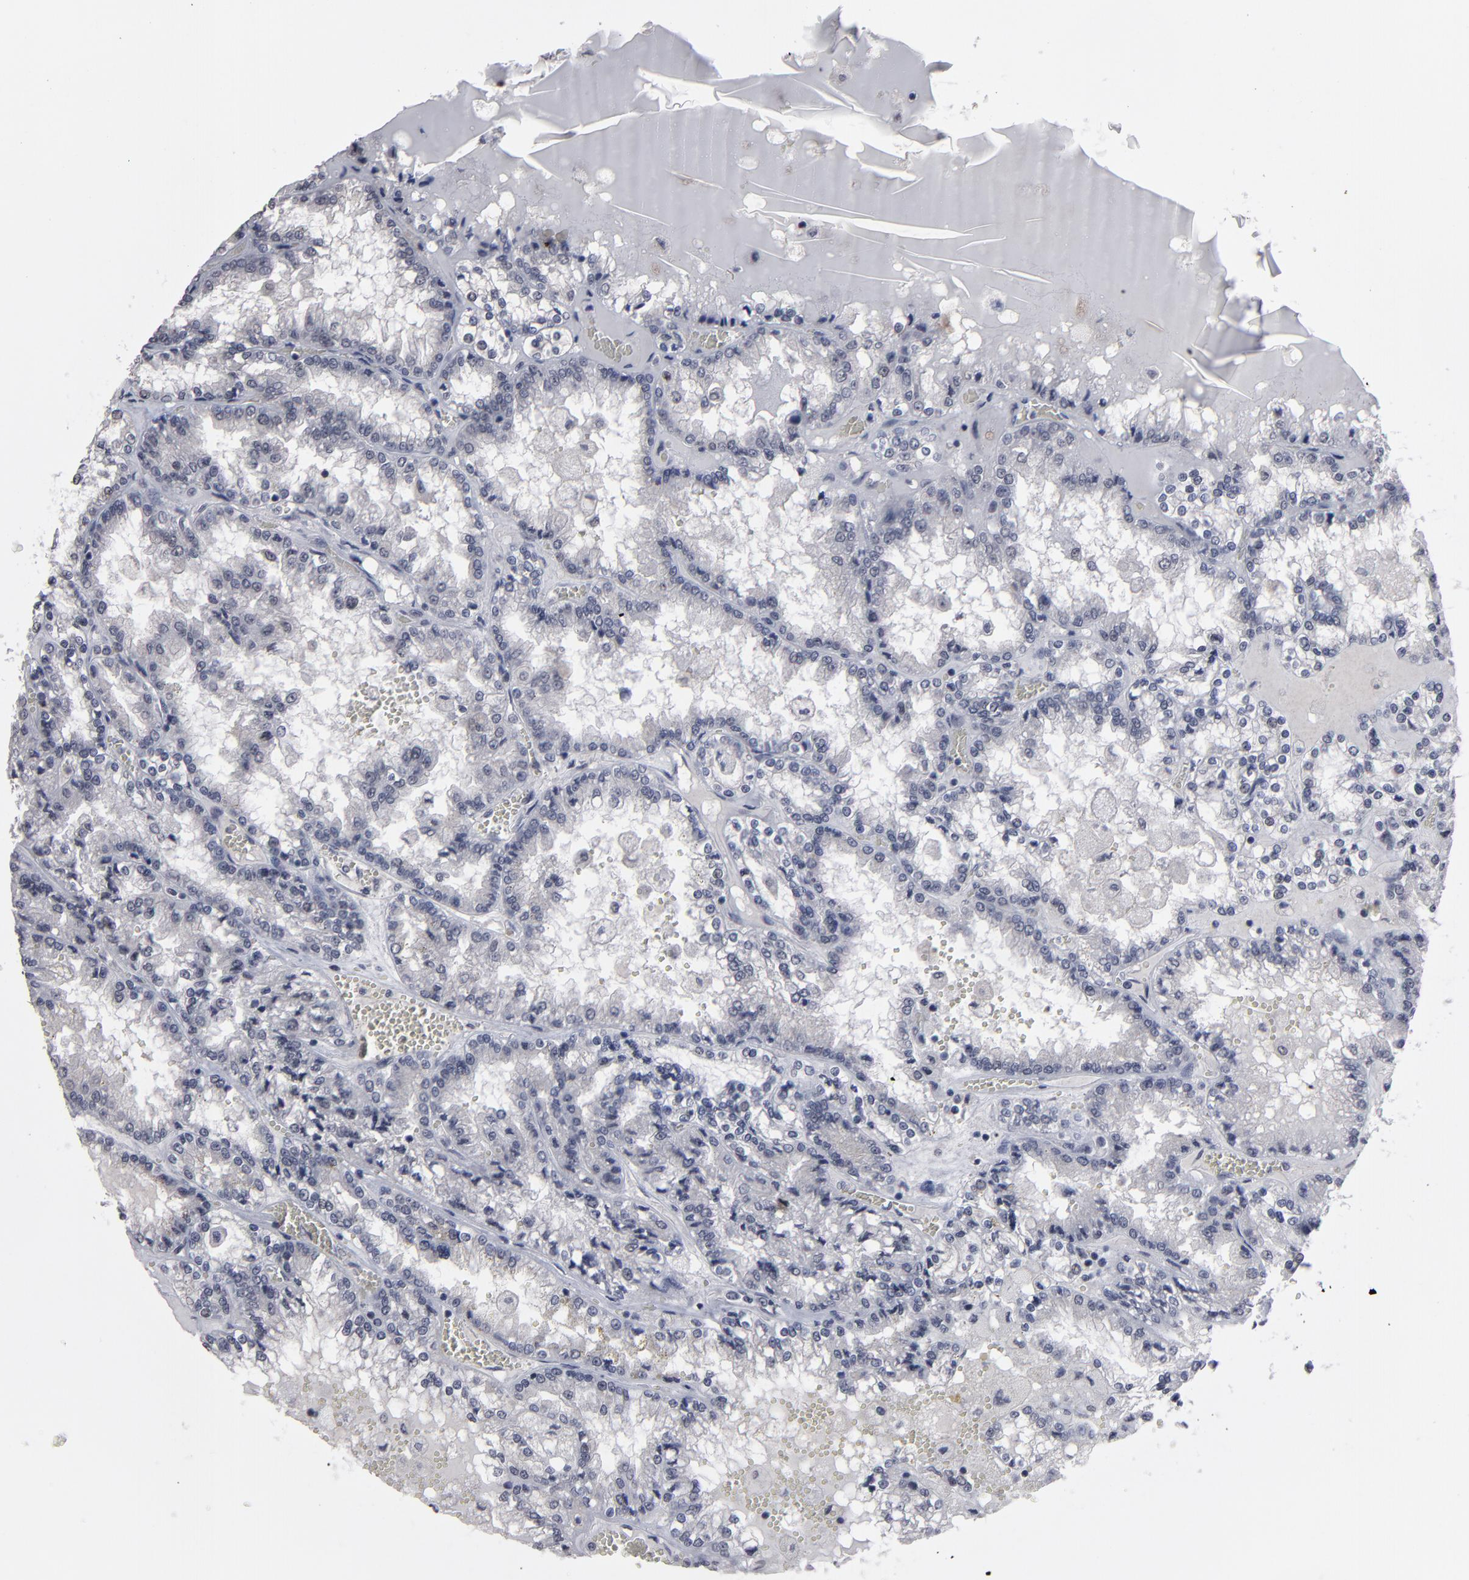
{"staining": {"intensity": "negative", "quantity": "none", "location": "none"}, "tissue": "renal cancer", "cell_type": "Tumor cells", "image_type": "cancer", "snomed": [{"axis": "morphology", "description": "Adenocarcinoma, NOS"}, {"axis": "topography", "description": "Kidney"}], "caption": "This is a micrograph of immunohistochemistry staining of renal cancer, which shows no staining in tumor cells.", "gene": "SSRP1", "patient": {"sex": "female", "age": 56}}